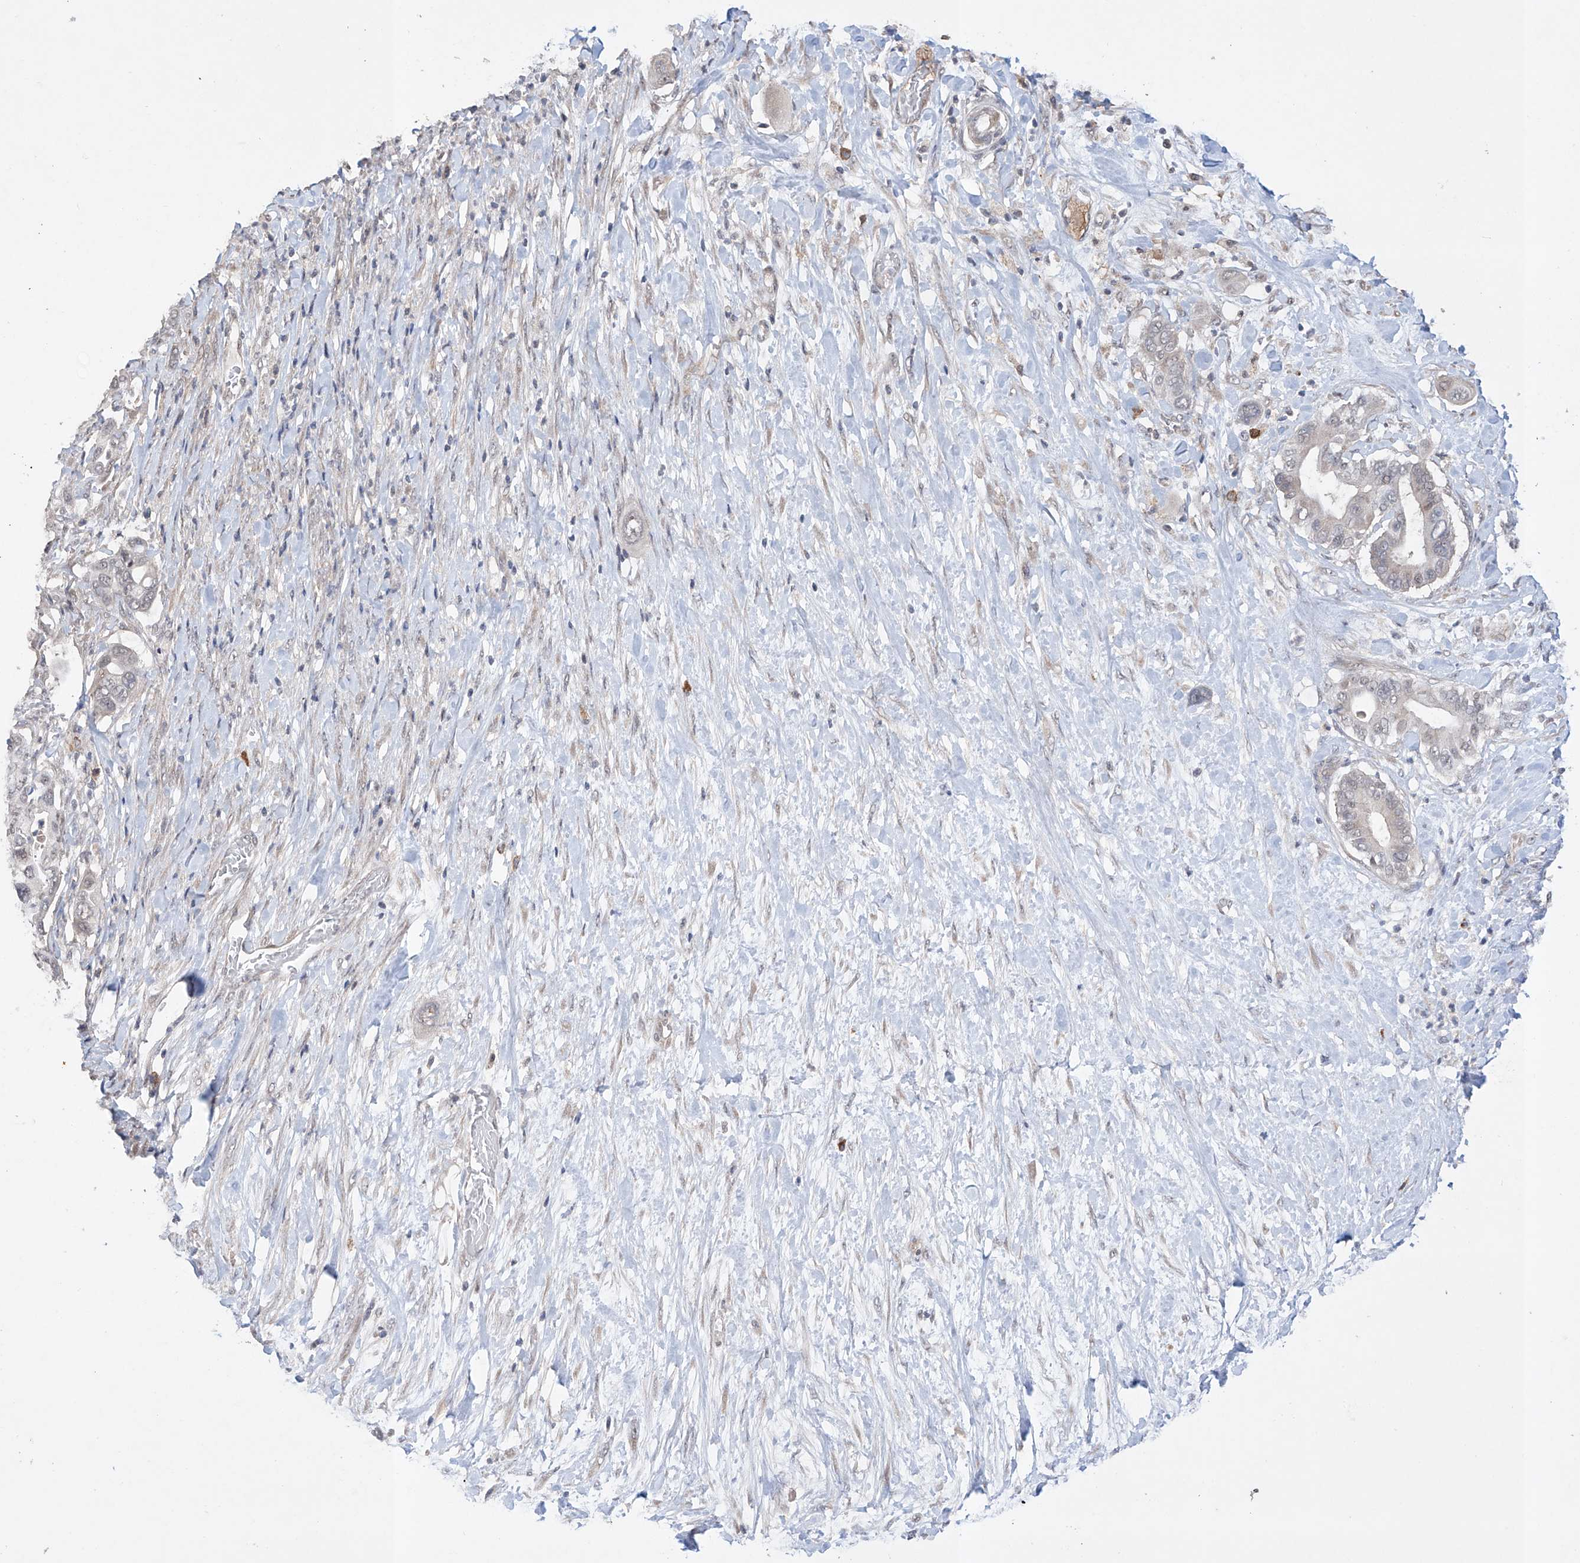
{"staining": {"intensity": "negative", "quantity": "none", "location": "none"}, "tissue": "pancreatic cancer", "cell_type": "Tumor cells", "image_type": "cancer", "snomed": [{"axis": "morphology", "description": "Adenocarcinoma, NOS"}, {"axis": "topography", "description": "Pancreas"}], "caption": "Tumor cells are negative for brown protein staining in pancreatic adenocarcinoma. (DAB immunohistochemistry, high magnification).", "gene": "AFG1L", "patient": {"sex": "male", "age": 68}}